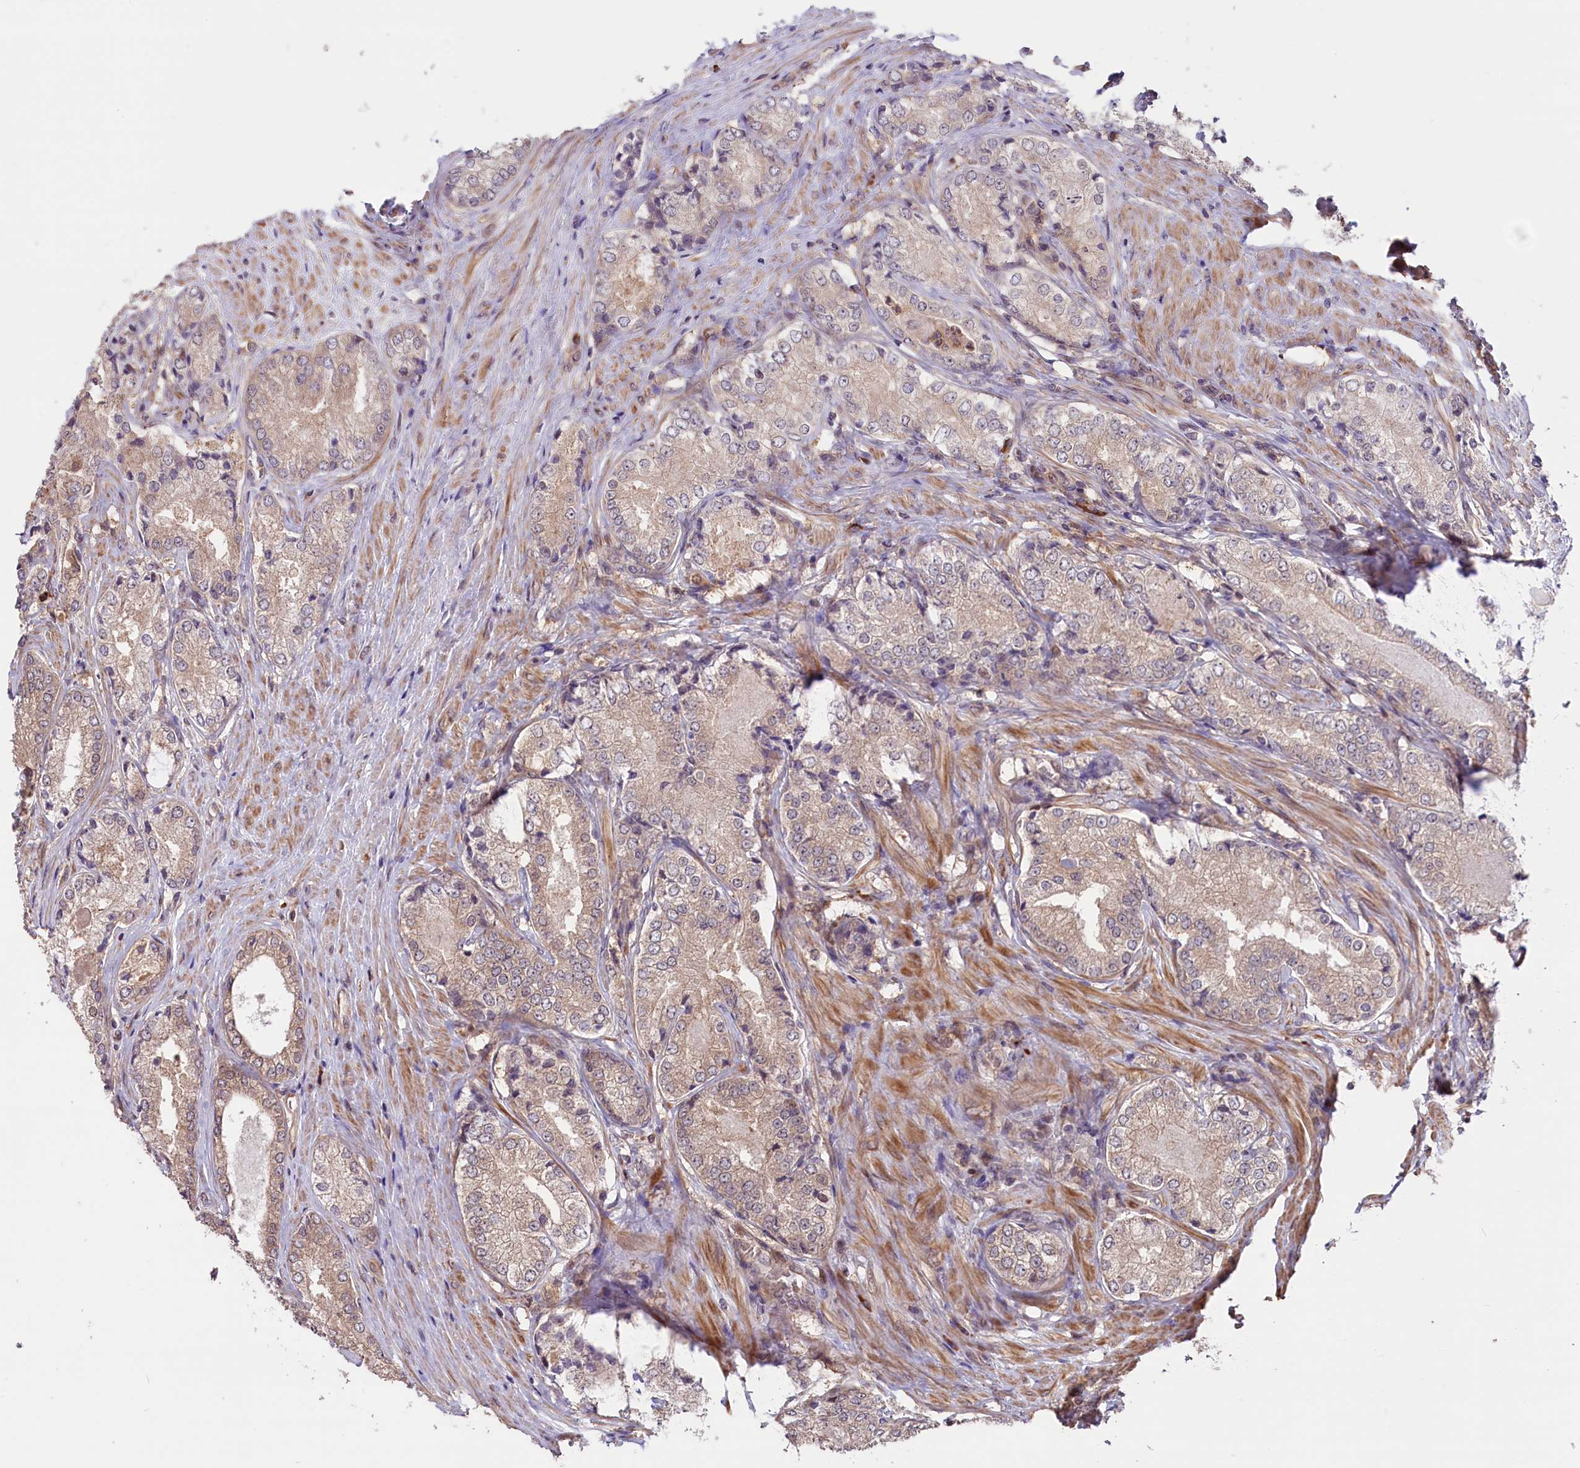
{"staining": {"intensity": "weak", "quantity": "<25%", "location": "cytoplasmic/membranous"}, "tissue": "prostate cancer", "cell_type": "Tumor cells", "image_type": "cancer", "snomed": [{"axis": "morphology", "description": "Adenocarcinoma, Low grade"}, {"axis": "topography", "description": "Prostate"}], "caption": "Immunohistochemistry (IHC) image of human adenocarcinoma (low-grade) (prostate) stained for a protein (brown), which exhibits no staining in tumor cells.", "gene": "RIC8A", "patient": {"sex": "male", "age": 68}}